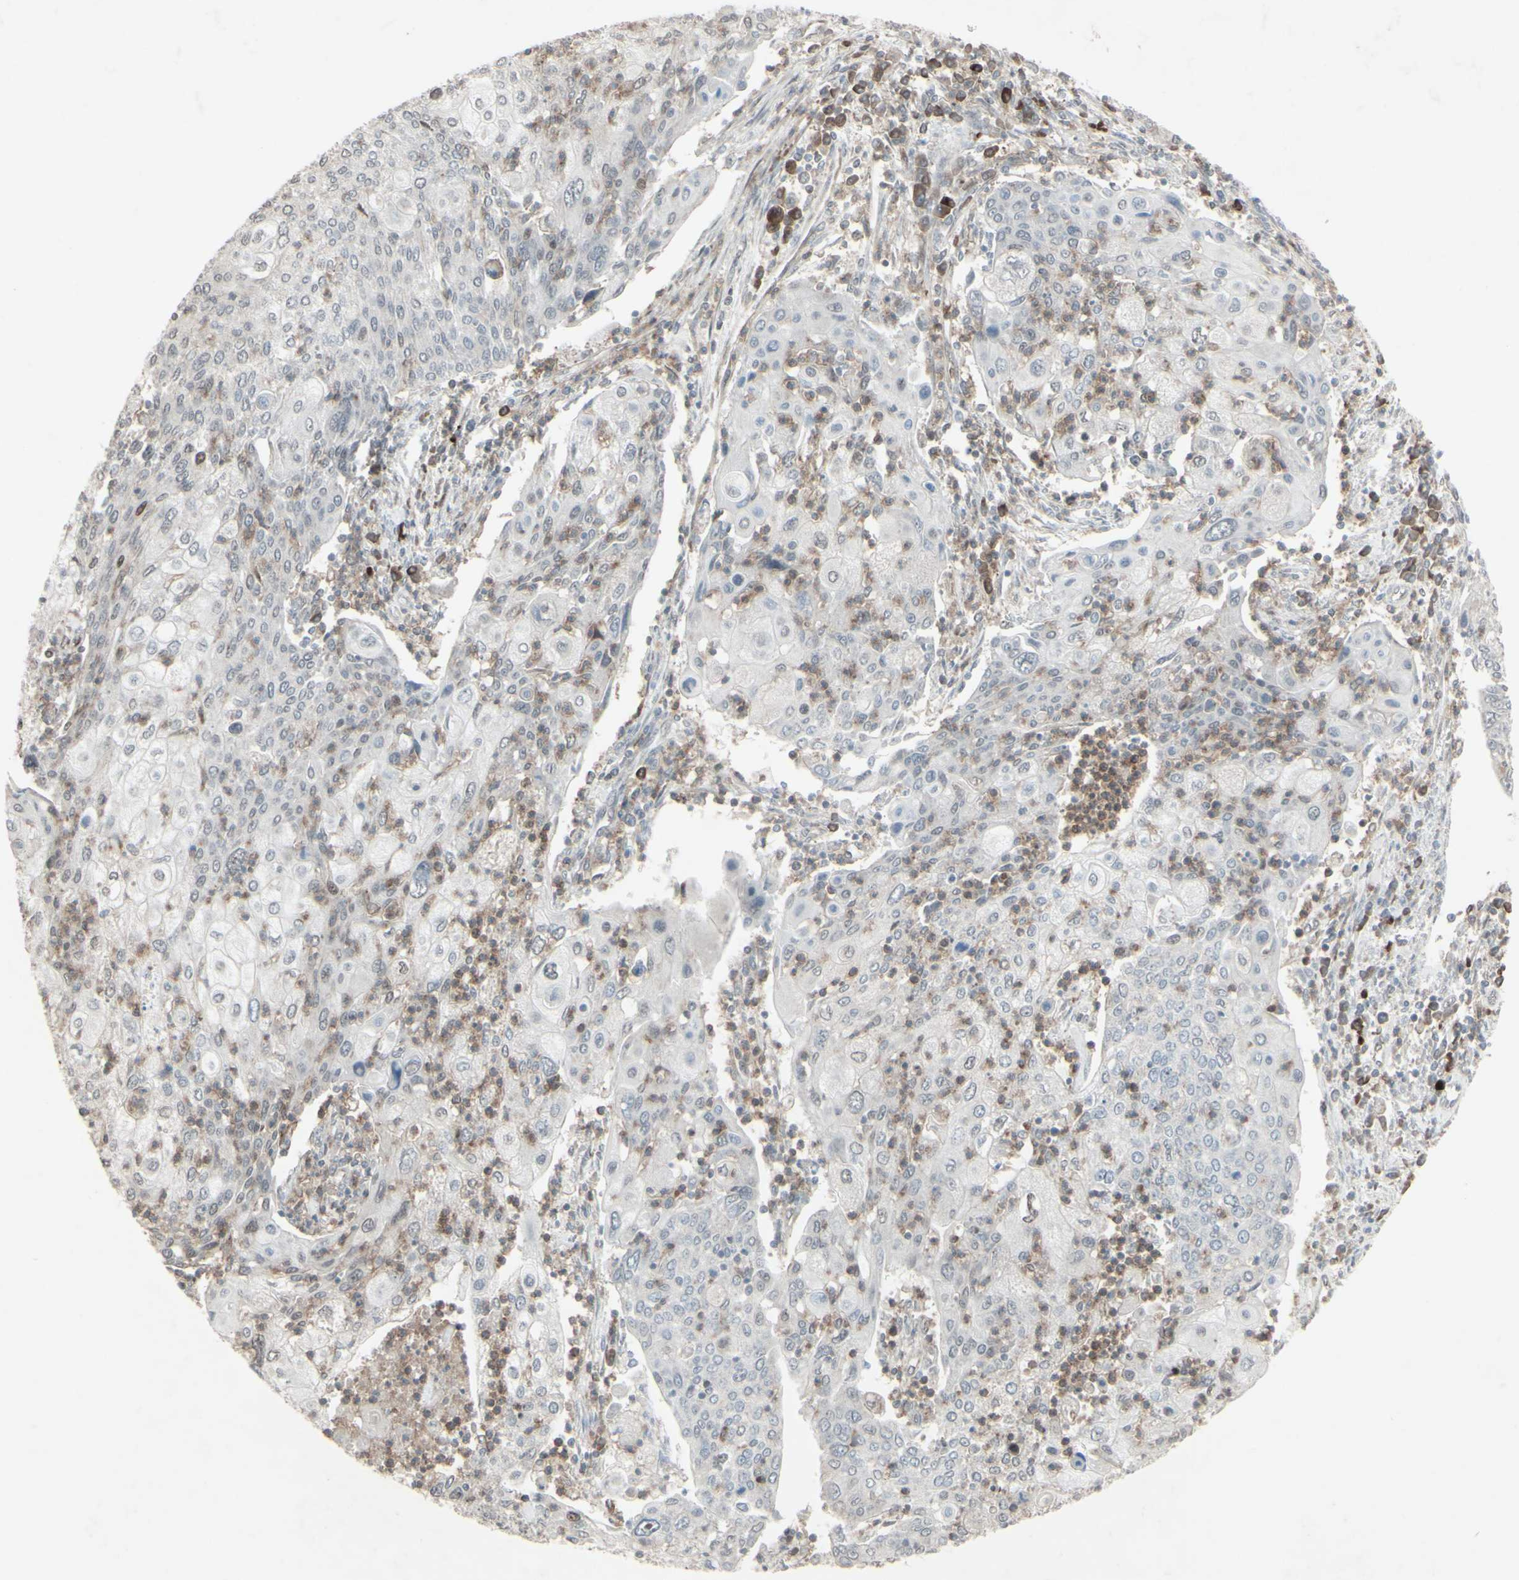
{"staining": {"intensity": "negative", "quantity": "none", "location": "none"}, "tissue": "cervical cancer", "cell_type": "Tumor cells", "image_type": "cancer", "snomed": [{"axis": "morphology", "description": "Squamous cell carcinoma, NOS"}, {"axis": "topography", "description": "Cervix"}], "caption": "Tumor cells show no significant protein positivity in cervical squamous cell carcinoma.", "gene": "CD33", "patient": {"sex": "female", "age": 40}}